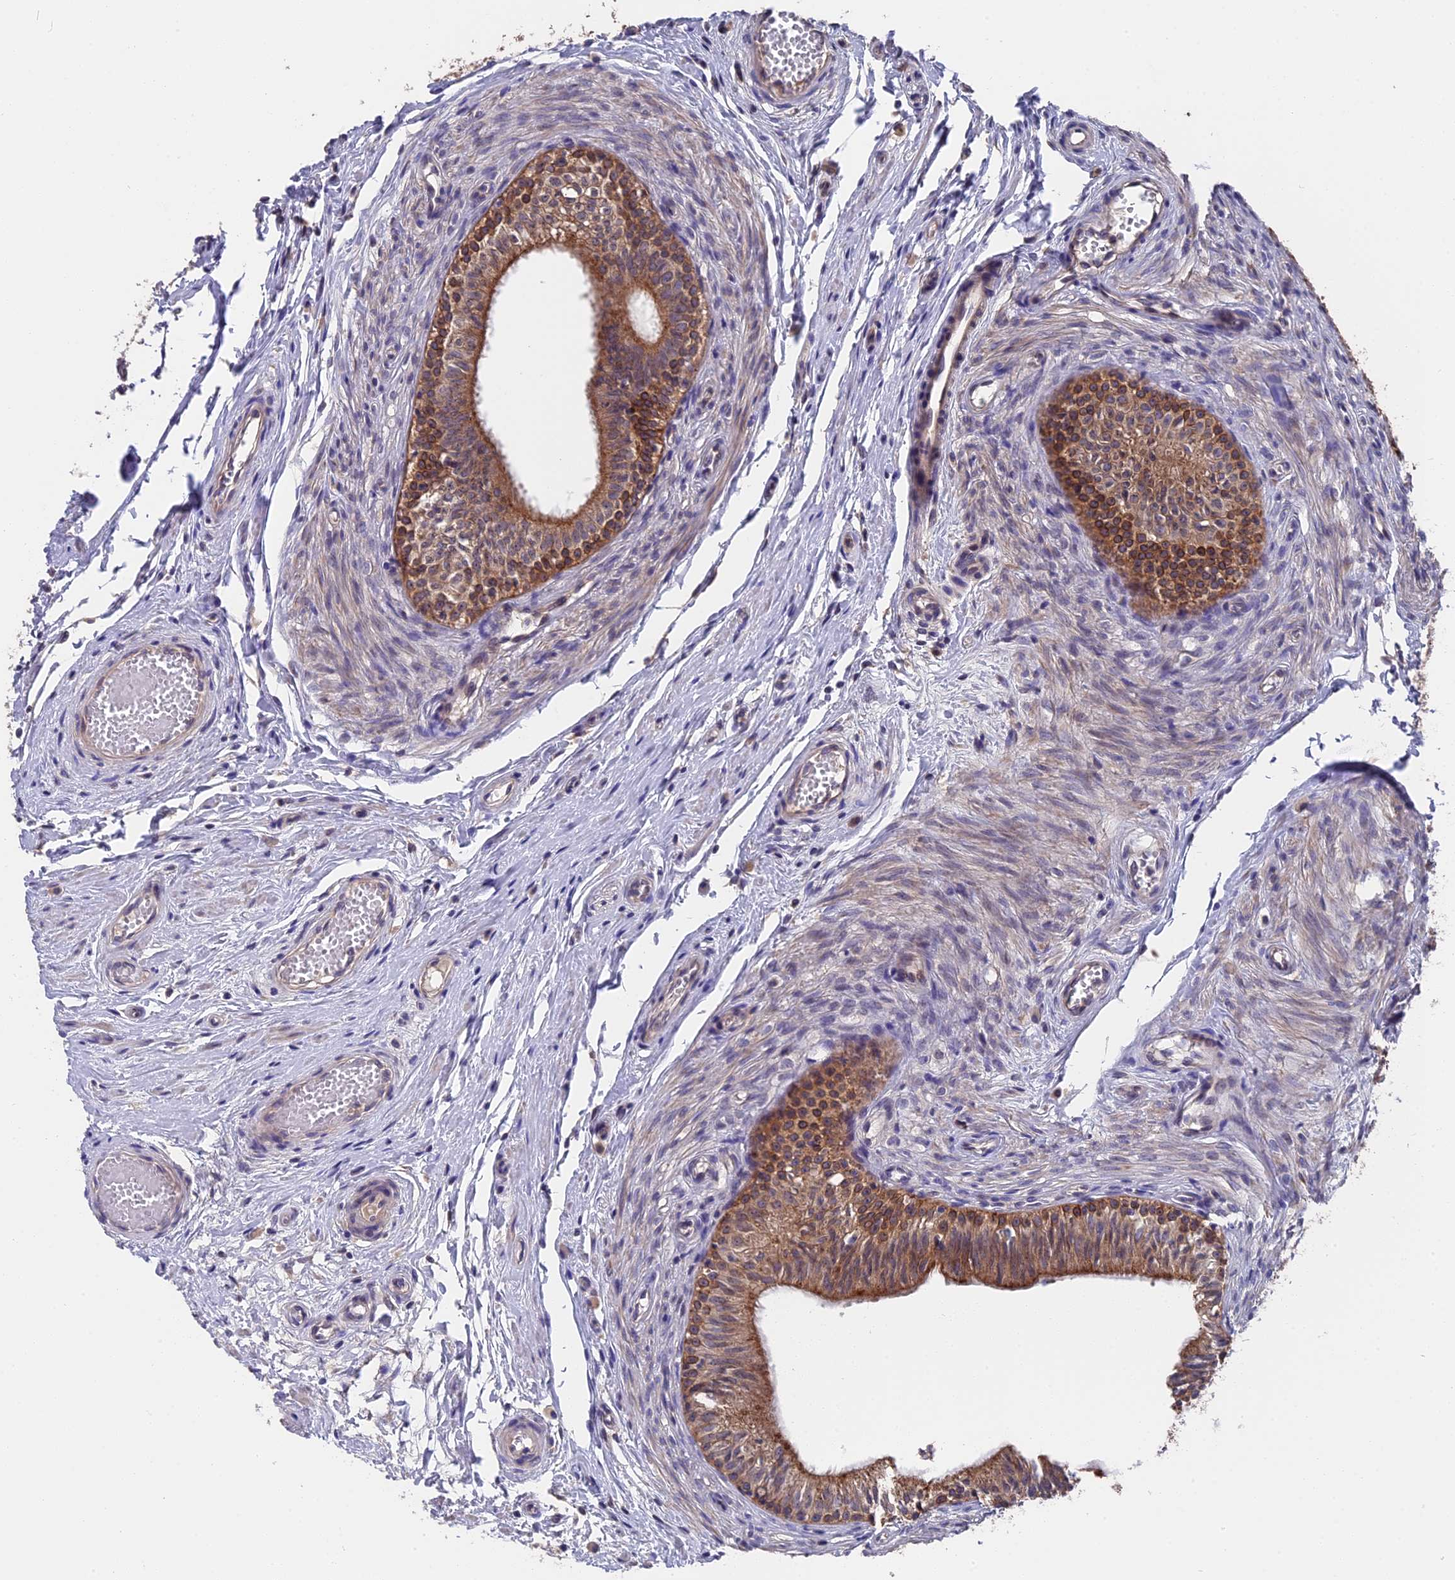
{"staining": {"intensity": "strong", "quantity": ">75%", "location": "cytoplasmic/membranous"}, "tissue": "epididymis", "cell_type": "Glandular cells", "image_type": "normal", "snomed": [{"axis": "morphology", "description": "Normal tissue, NOS"}, {"axis": "topography", "description": "Epididymis, spermatic cord, NOS"}], "caption": "Protein staining by immunohistochemistry (IHC) displays strong cytoplasmic/membranous positivity in about >75% of glandular cells in benign epididymis. (DAB IHC with brightfield microscopy, high magnification).", "gene": "ZCCHC2", "patient": {"sex": "male", "age": 22}}